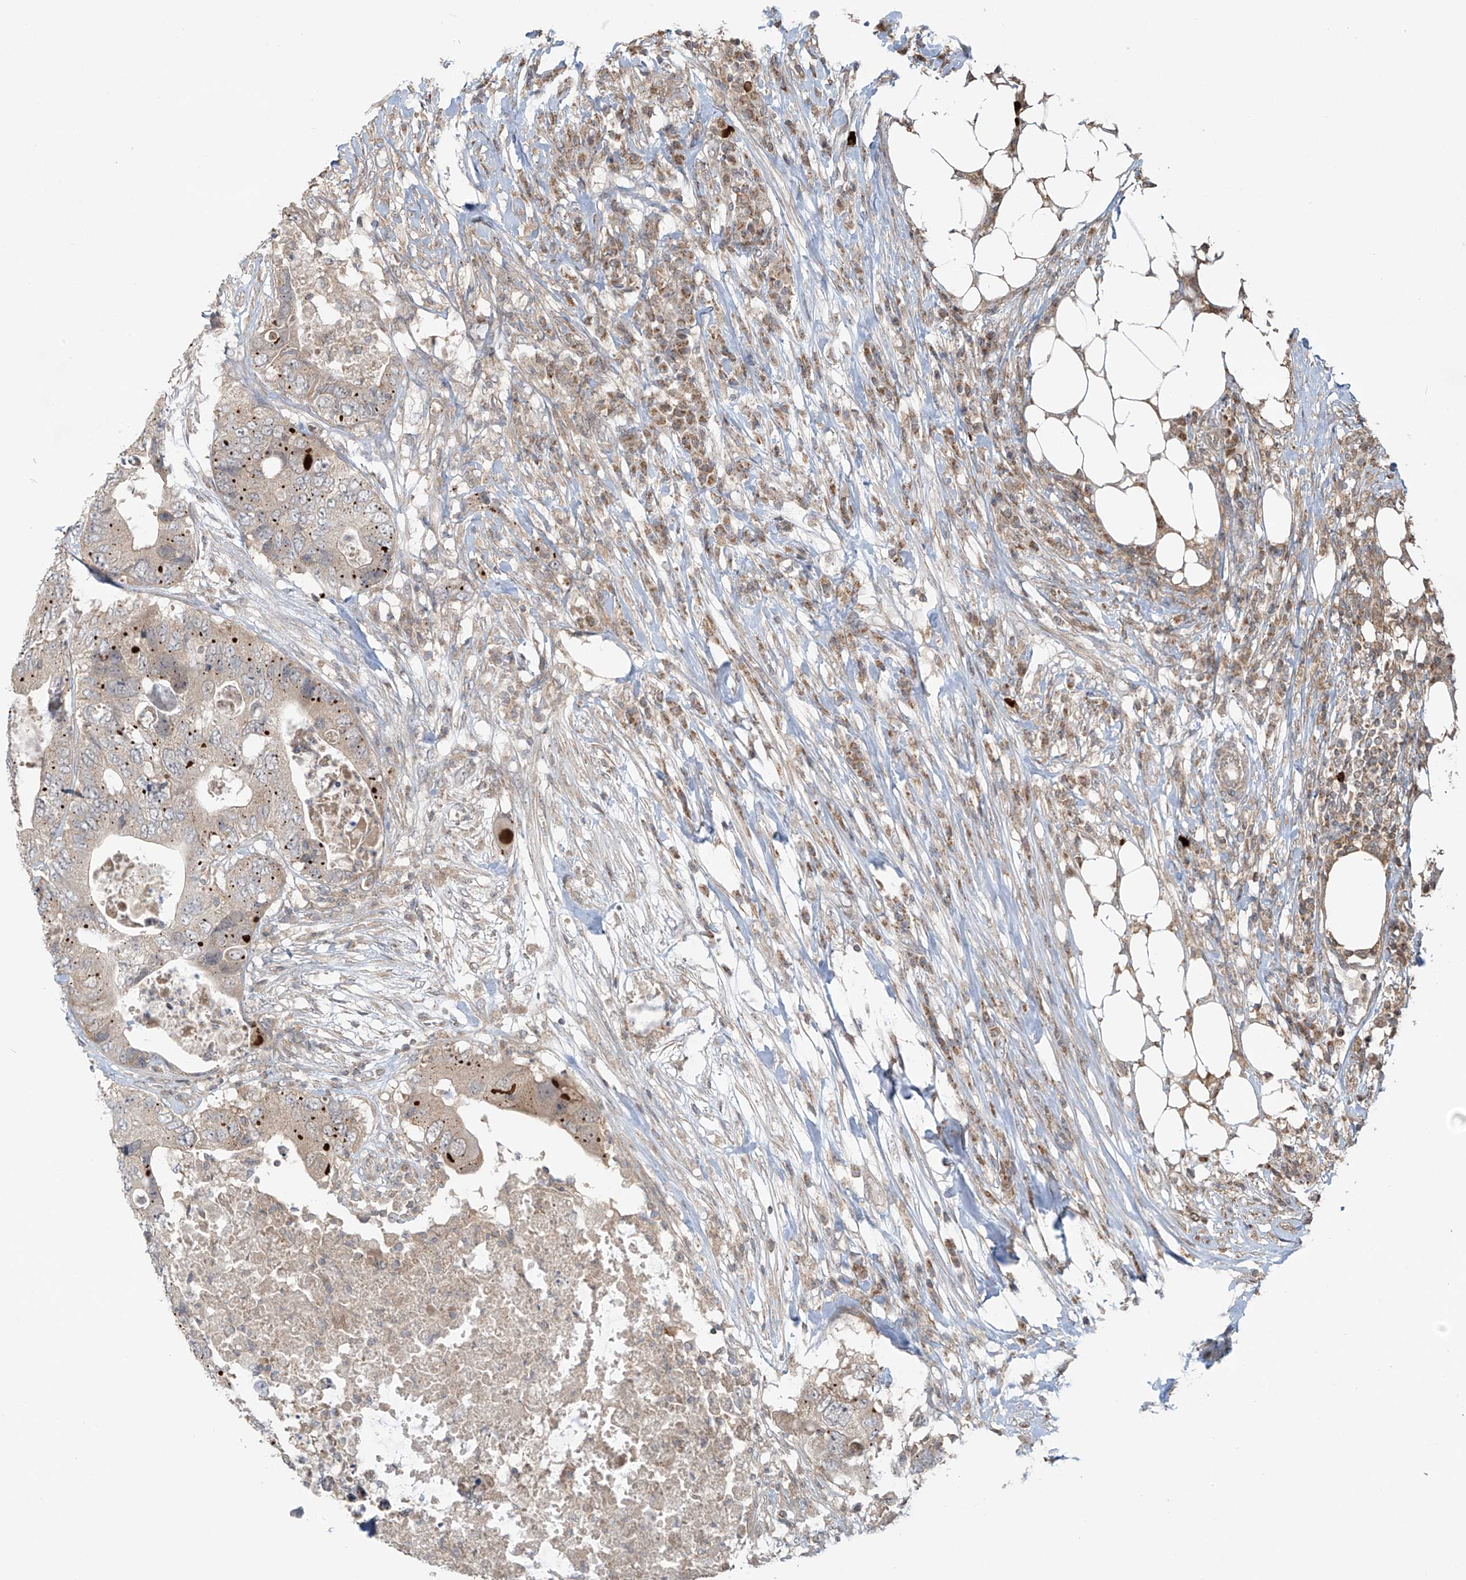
{"staining": {"intensity": "negative", "quantity": "none", "location": "none"}, "tissue": "colorectal cancer", "cell_type": "Tumor cells", "image_type": "cancer", "snomed": [{"axis": "morphology", "description": "Adenocarcinoma, NOS"}, {"axis": "topography", "description": "Colon"}], "caption": "Tumor cells show no significant positivity in colorectal adenocarcinoma. Brightfield microscopy of IHC stained with DAB (brown) and hematoxylin (blue), captured at high magnification.", "gene": "HDDC2", "patient": {"sex": "male", "age": 71}}